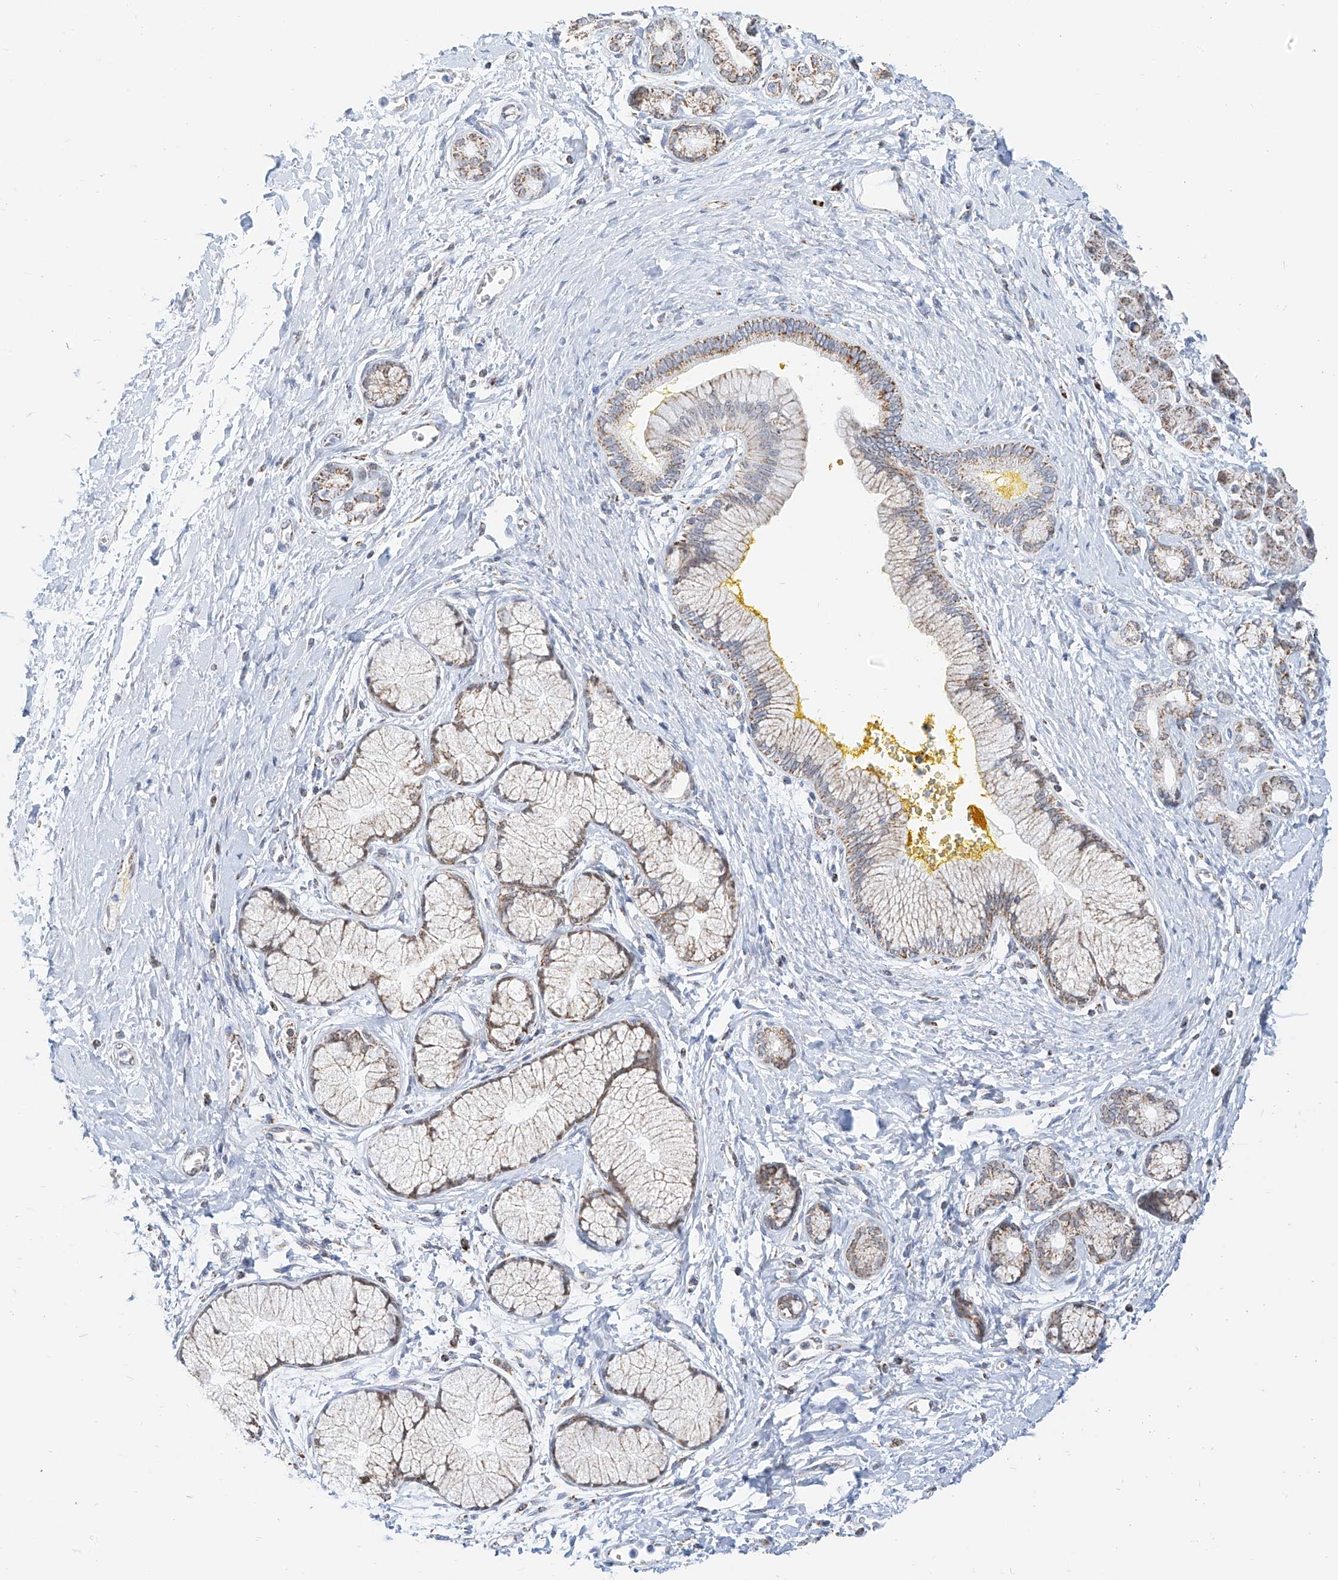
{"staining": {"intensity": "moderate", "quantity": "25%-75%", "location": "cytoplasmic/membranous"}, "tissue": "pancreatic cancer", "cell_type": "Tumor cells", "image_type": "cancer", "snomed": [{"axis": "morphology", "description": "Adenocarcinoma, NOS"}, {"axis": "topography", "description": "Pancreas"}], "caption": "About 25%-75% of tumor cells in pancreatic cancer show moderate cytoplasmic/membranous protein positivity as visualized by brown immunohistochemical staining.", "gene": "NALCN", "patient": {"sex": "male", "age": 58}}